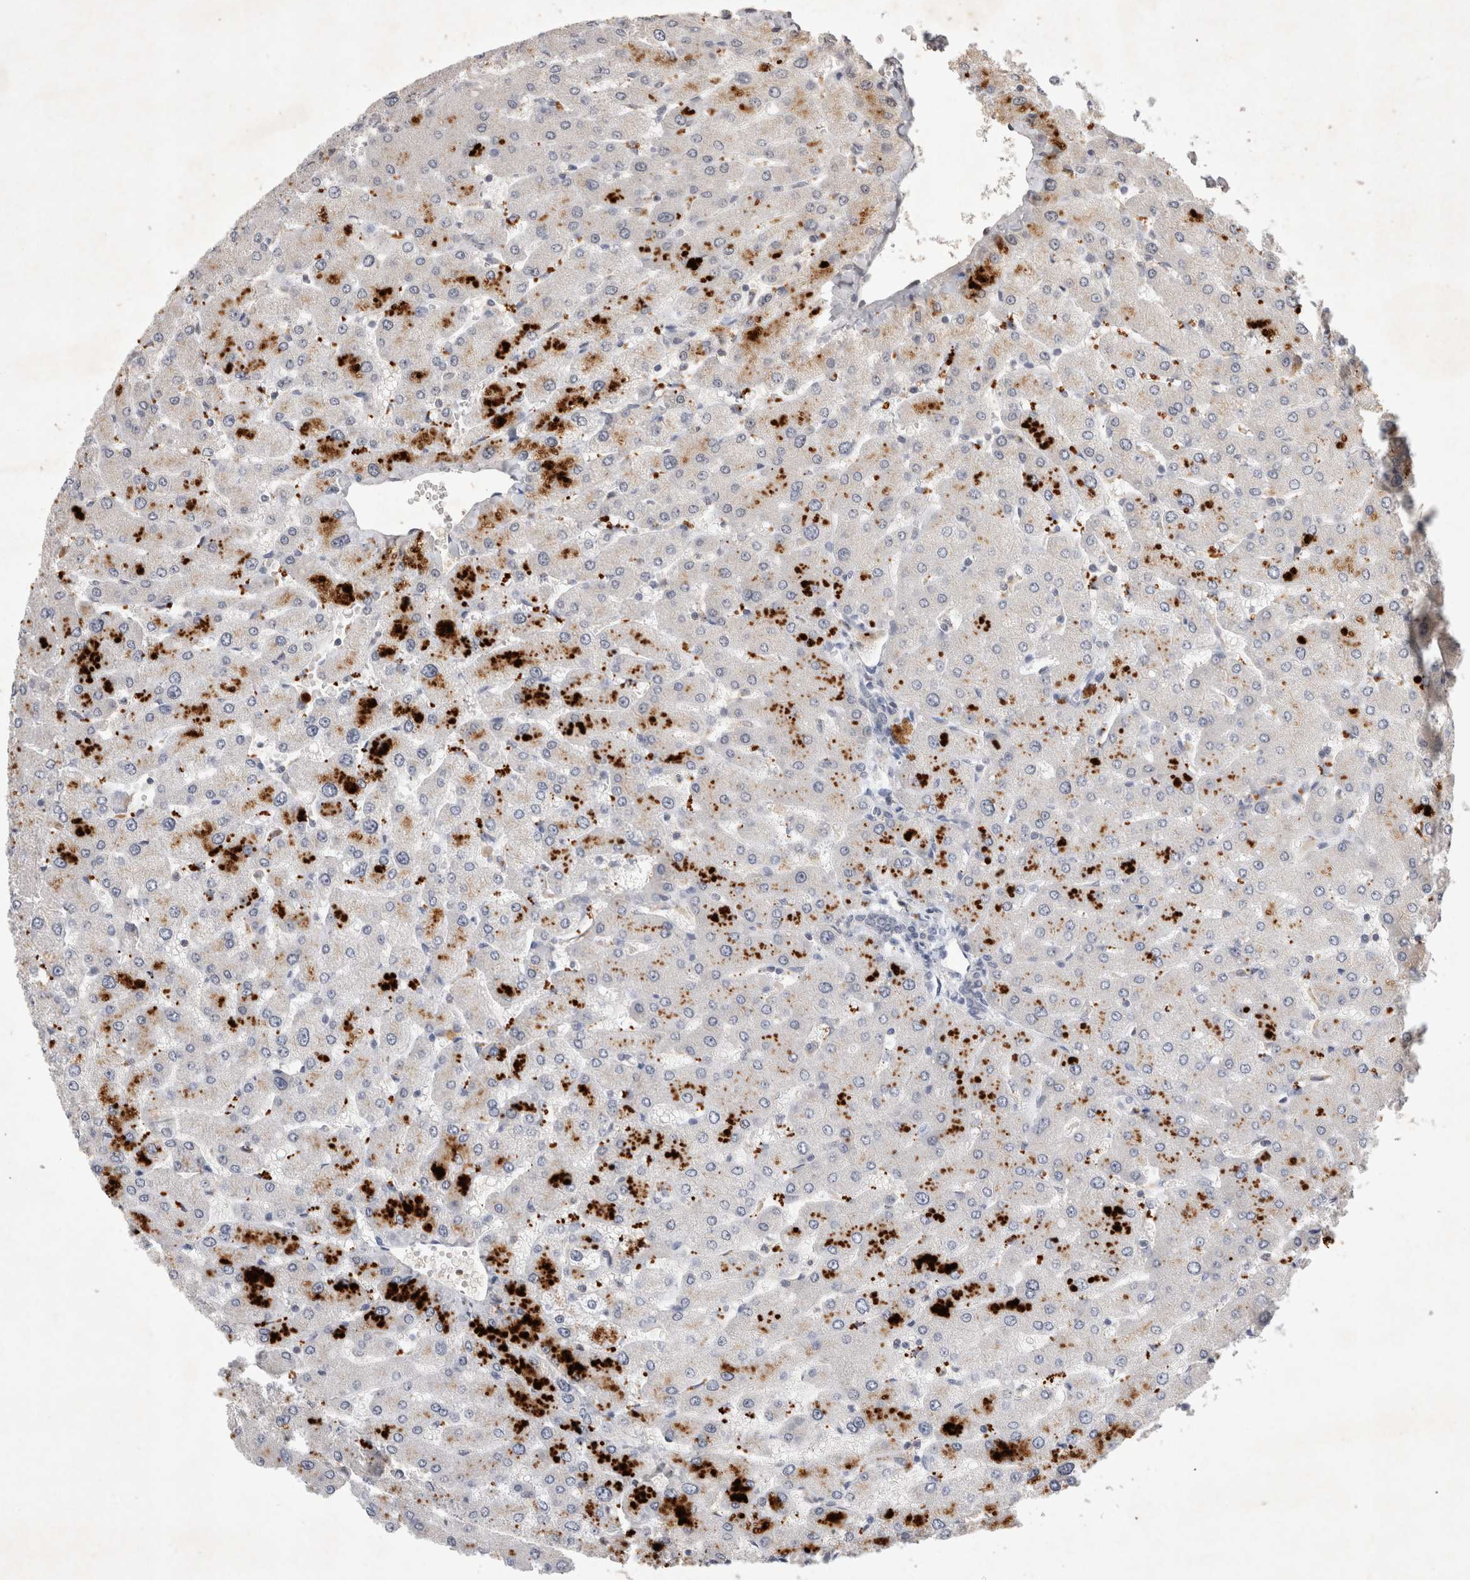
{"staining": {"intensity": "negative", "quantity": "none", "location": "none"}, "tissue": "liver", "cell_type": "Cholangiocytes", "image_type": "normal", "snomed": [{"axis": "morphology", "description": "Normal tissue, NOS"}, {"axis": "topography", "description": "Liver"}], "caption": "High power microscopy histopathology image of an immunohistochemistry histopathology image of normal liver, revealing no significant positivity in cholangiocytes.", "gene": "XRCC5", "patient": {"sex": "male", "age": 55}}